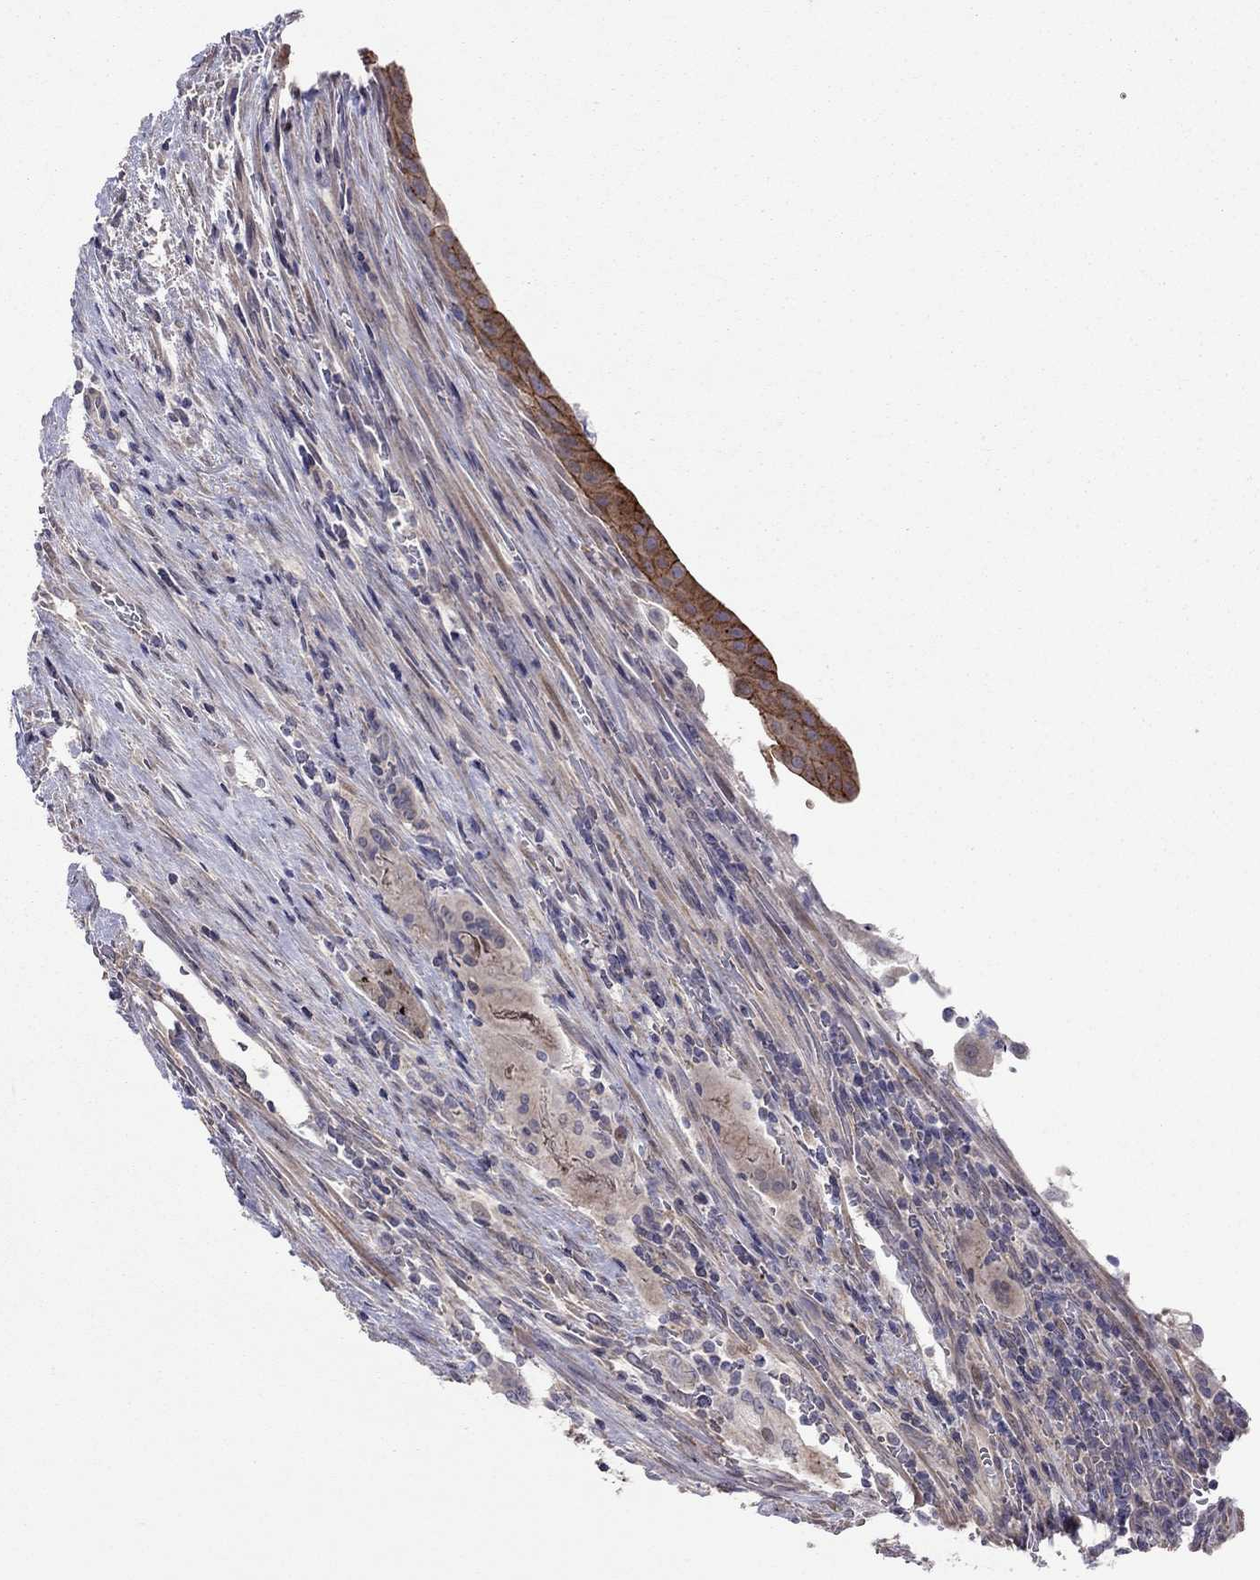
{"staining": {"intensity": "strong", "quantity": ">75%", "location": "cytoplasmic/membranous"}, "tissue": "urothelial cancer", "cell_type": "Tumor cells", "image_type": "cancer", "snomed": [{"axis": "morphology", "description": "Urothelial carcinoma, NOS"}, {"axis": "topography", "description": "Urinary bladder"}], "caption": "IHC (DAB (3,3'-diaminobenzidine)) staining of transitional cell carcinoma reveals strong cytoplasmic/membranous protein staining in approximately >75% of tumor cells.", "gene": "SYTL2", "patient": {"sex": "male", "age": 62}}